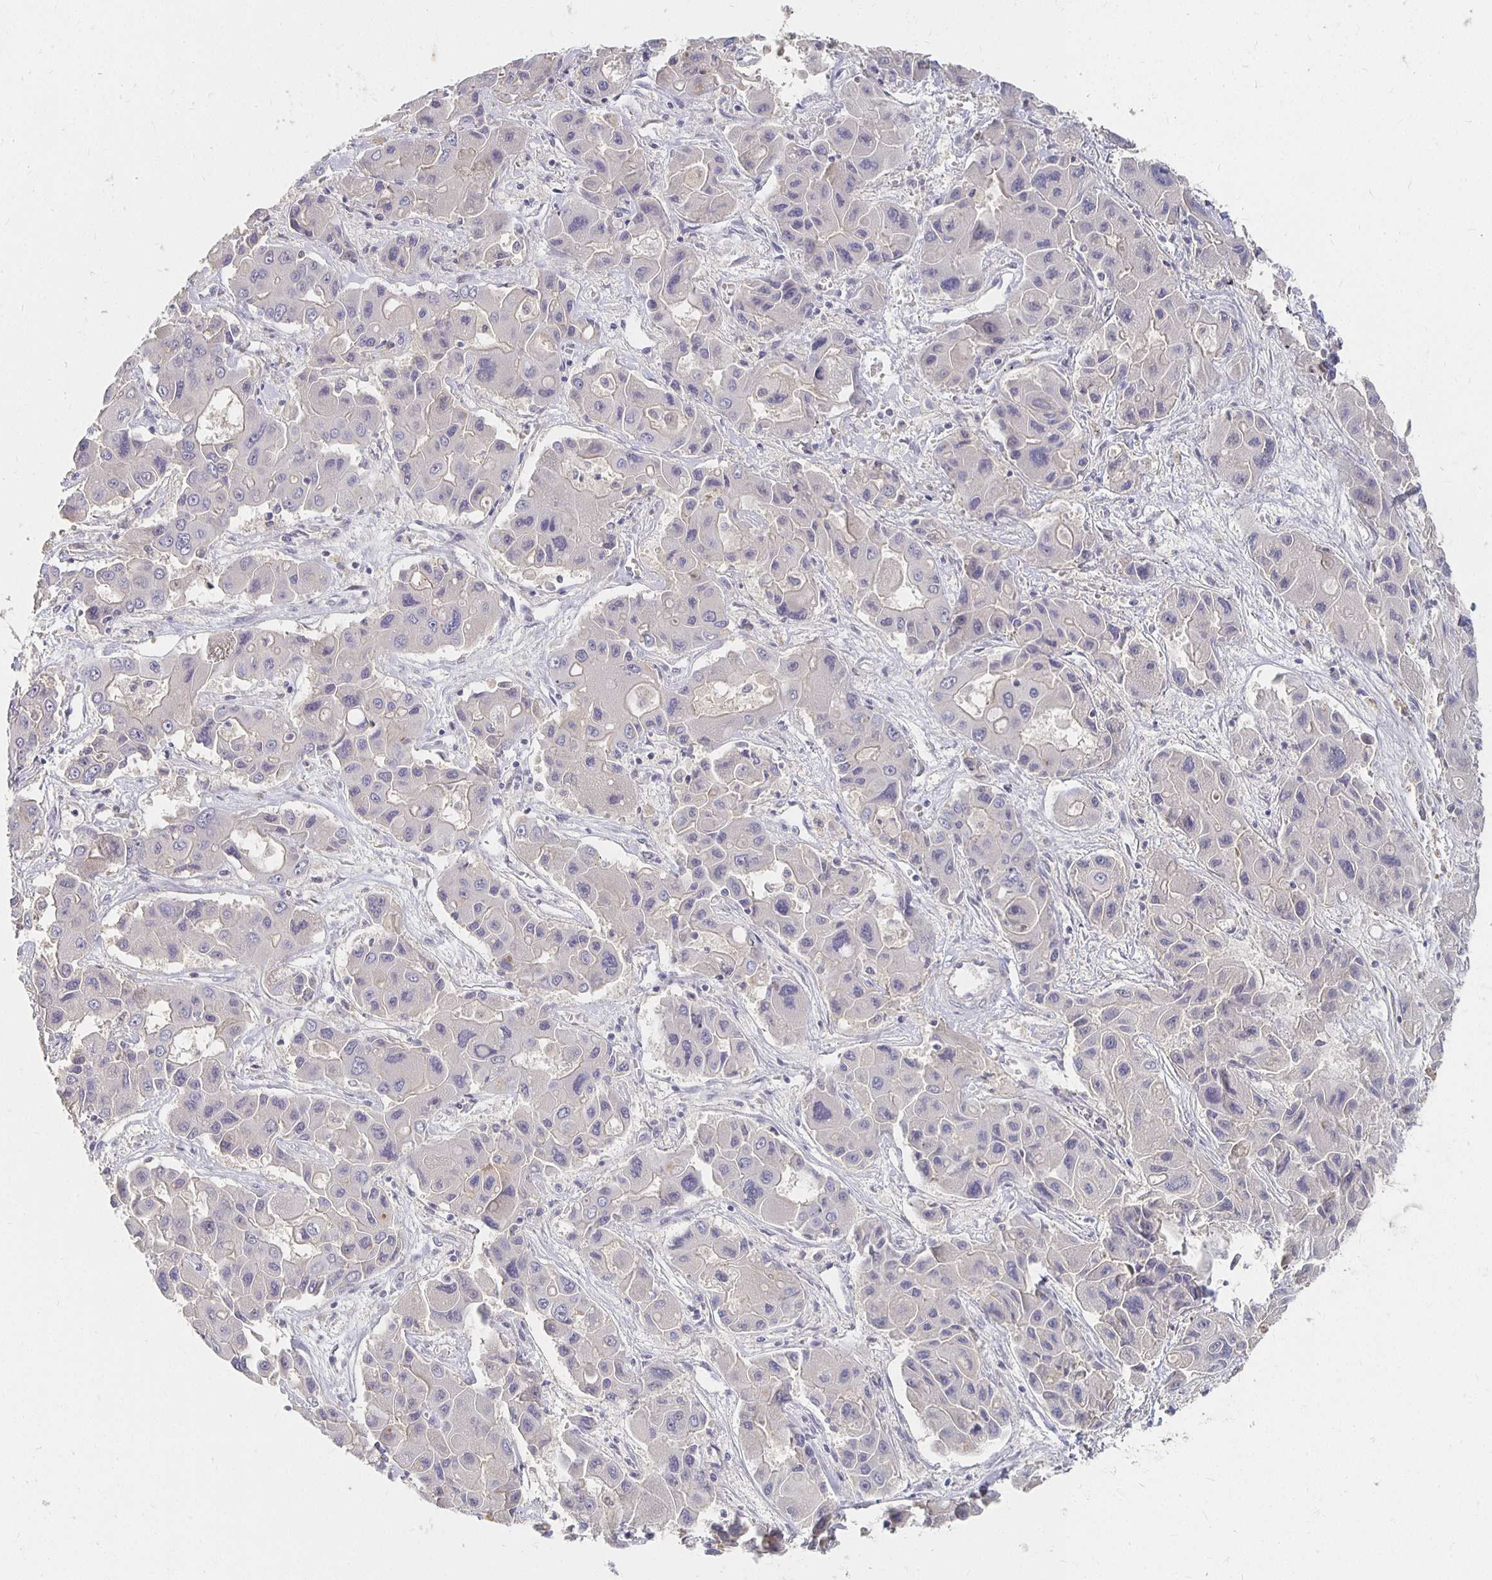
{"staining": {"intensity": "negative", "quantity": "none", "location": "none"}, "tissue": "liver cancer", "cell_type": "Tumor cells", "image_type": "cancer", "snomed": [{"axis": "morphology", "description": "Cholangiocarcinoma"}, {"axis": "topography", "description": "Liver"}], "caption": "The IHC photomicrograph has no significant expression in tumor cells of liver cancer tissue.", "gene": "FKRP", "patient": {"sex": "male", "age": 67}}